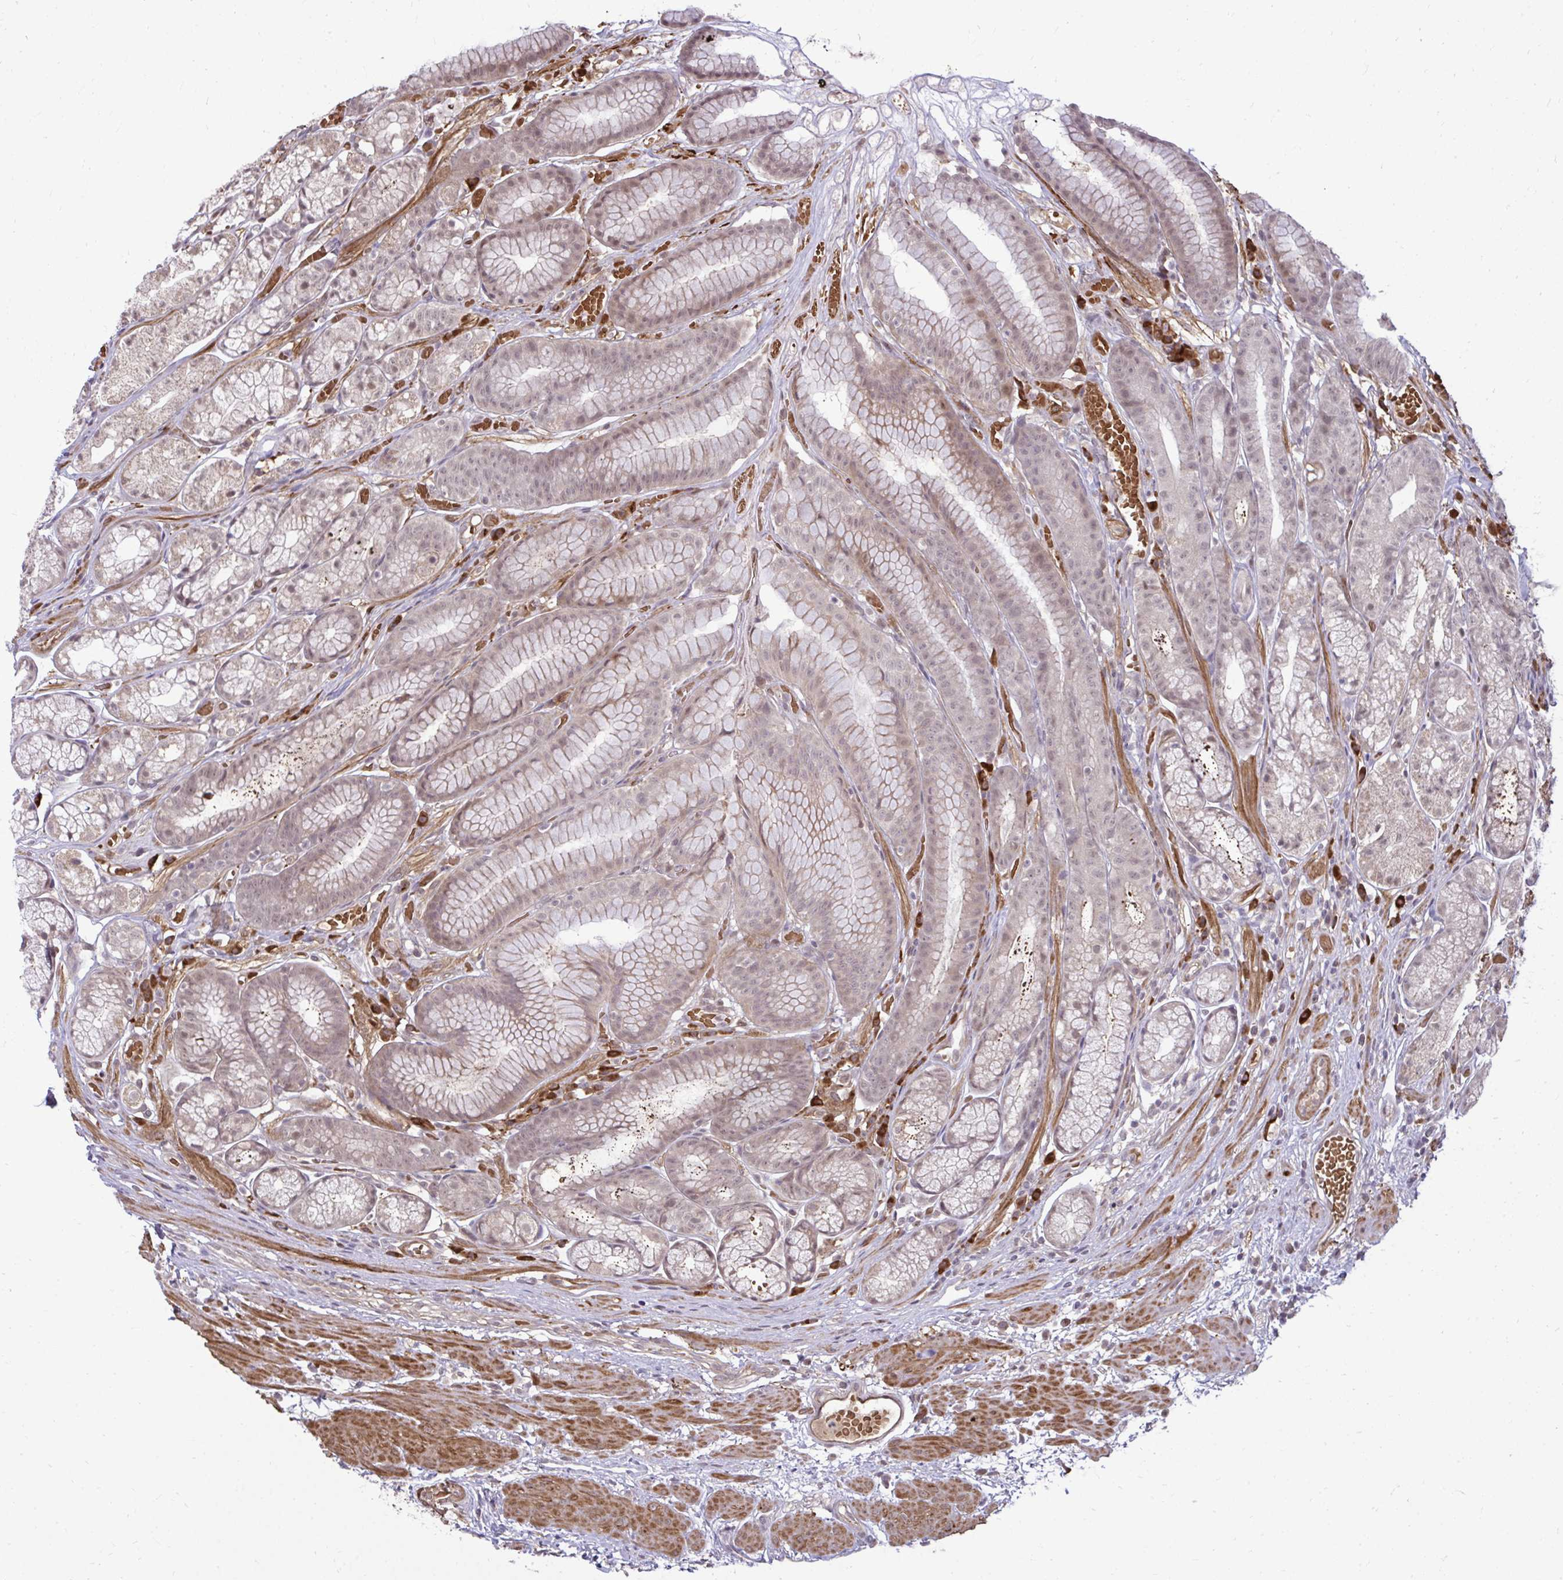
{"staining": {"intensity": "moderate", "quantity": "25%-75%", "location": "cytoplasmic/membranous,nuclear"}, "tissue": "stomach", "cell_type": "Glandular cells", "image_type": "normal", "snomed": [{"axis": "morphology", "description": "Normal tissue, NOS"}, {"axis": "topography", "description": "Smooth muscle"}, {"axis": "topography", "description": "Stomach"}], "caption": "The immunohistochemical stain highlights moderate cytoplasmic/membranous,nuclear positivity in glandular cells of unremarkable stomach. Immunohistochemistry stains the protein of interest in brown and the nuclei are stained blue.", "gene": "ZSCAN9", "patient": {"sex": "male", "age": 70}}